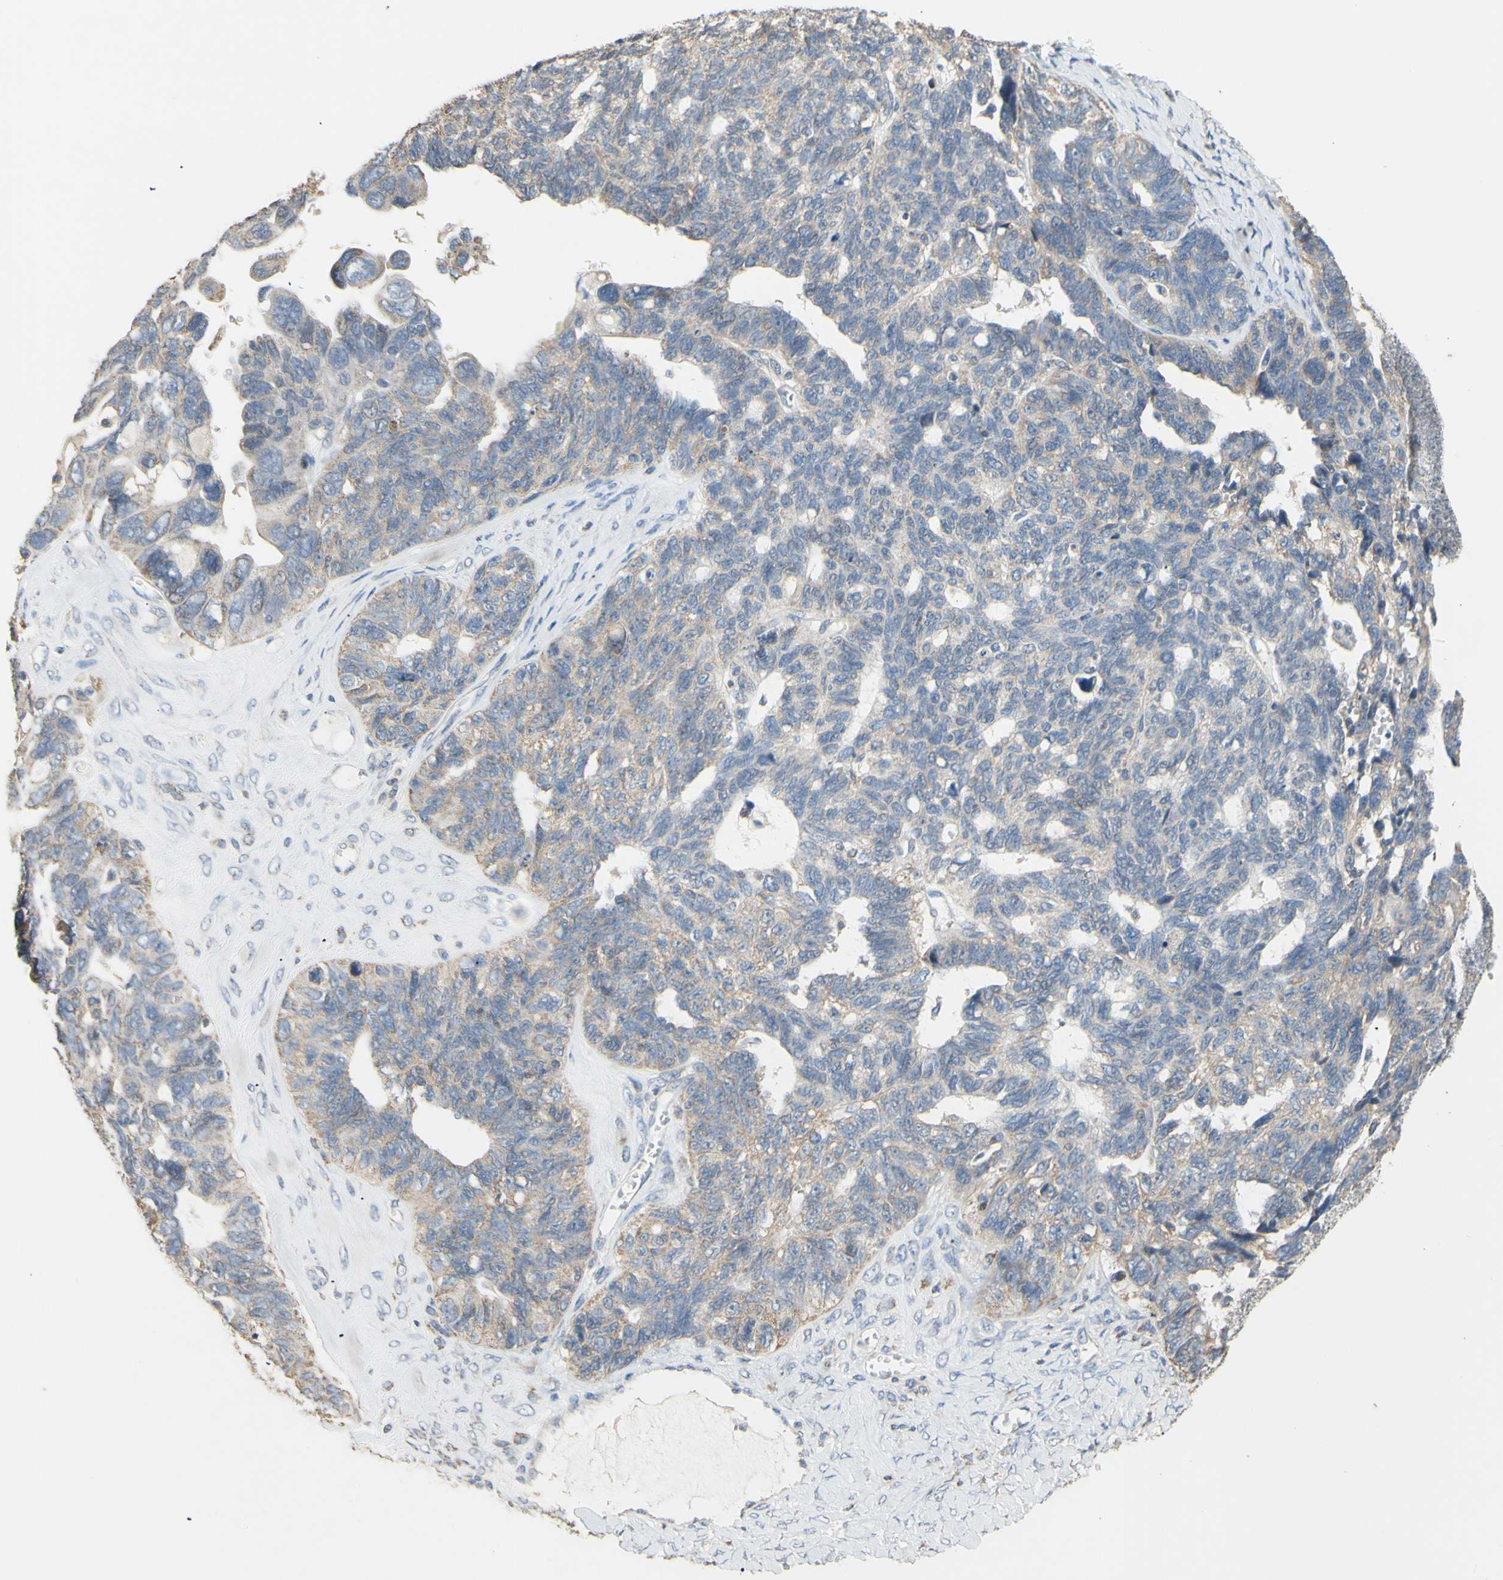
{"staining": {"intensity": "weak", "quantity": "25%-75%", "location": "cytoplasmic/membranous"}, "tissue": "ovarian cancer", "cell_type": "Tumor cells", "image_type": "cancer", "snomed": [{"axis": "morphology", "description": "Cystadenocarcinoma, serous, NOS"}, {"axis": "topography", "description": "Ovary"}], "caption": "This is a histology image of immunohistochemistry (IHC) staining of ovarian cancer (serous cystadenocarcinoma), which shows weak expression in the cytoplasmic/membranous of tumor cells.", "gene": "PTGIS", "patient": {"sex": "female", "age": 79}}